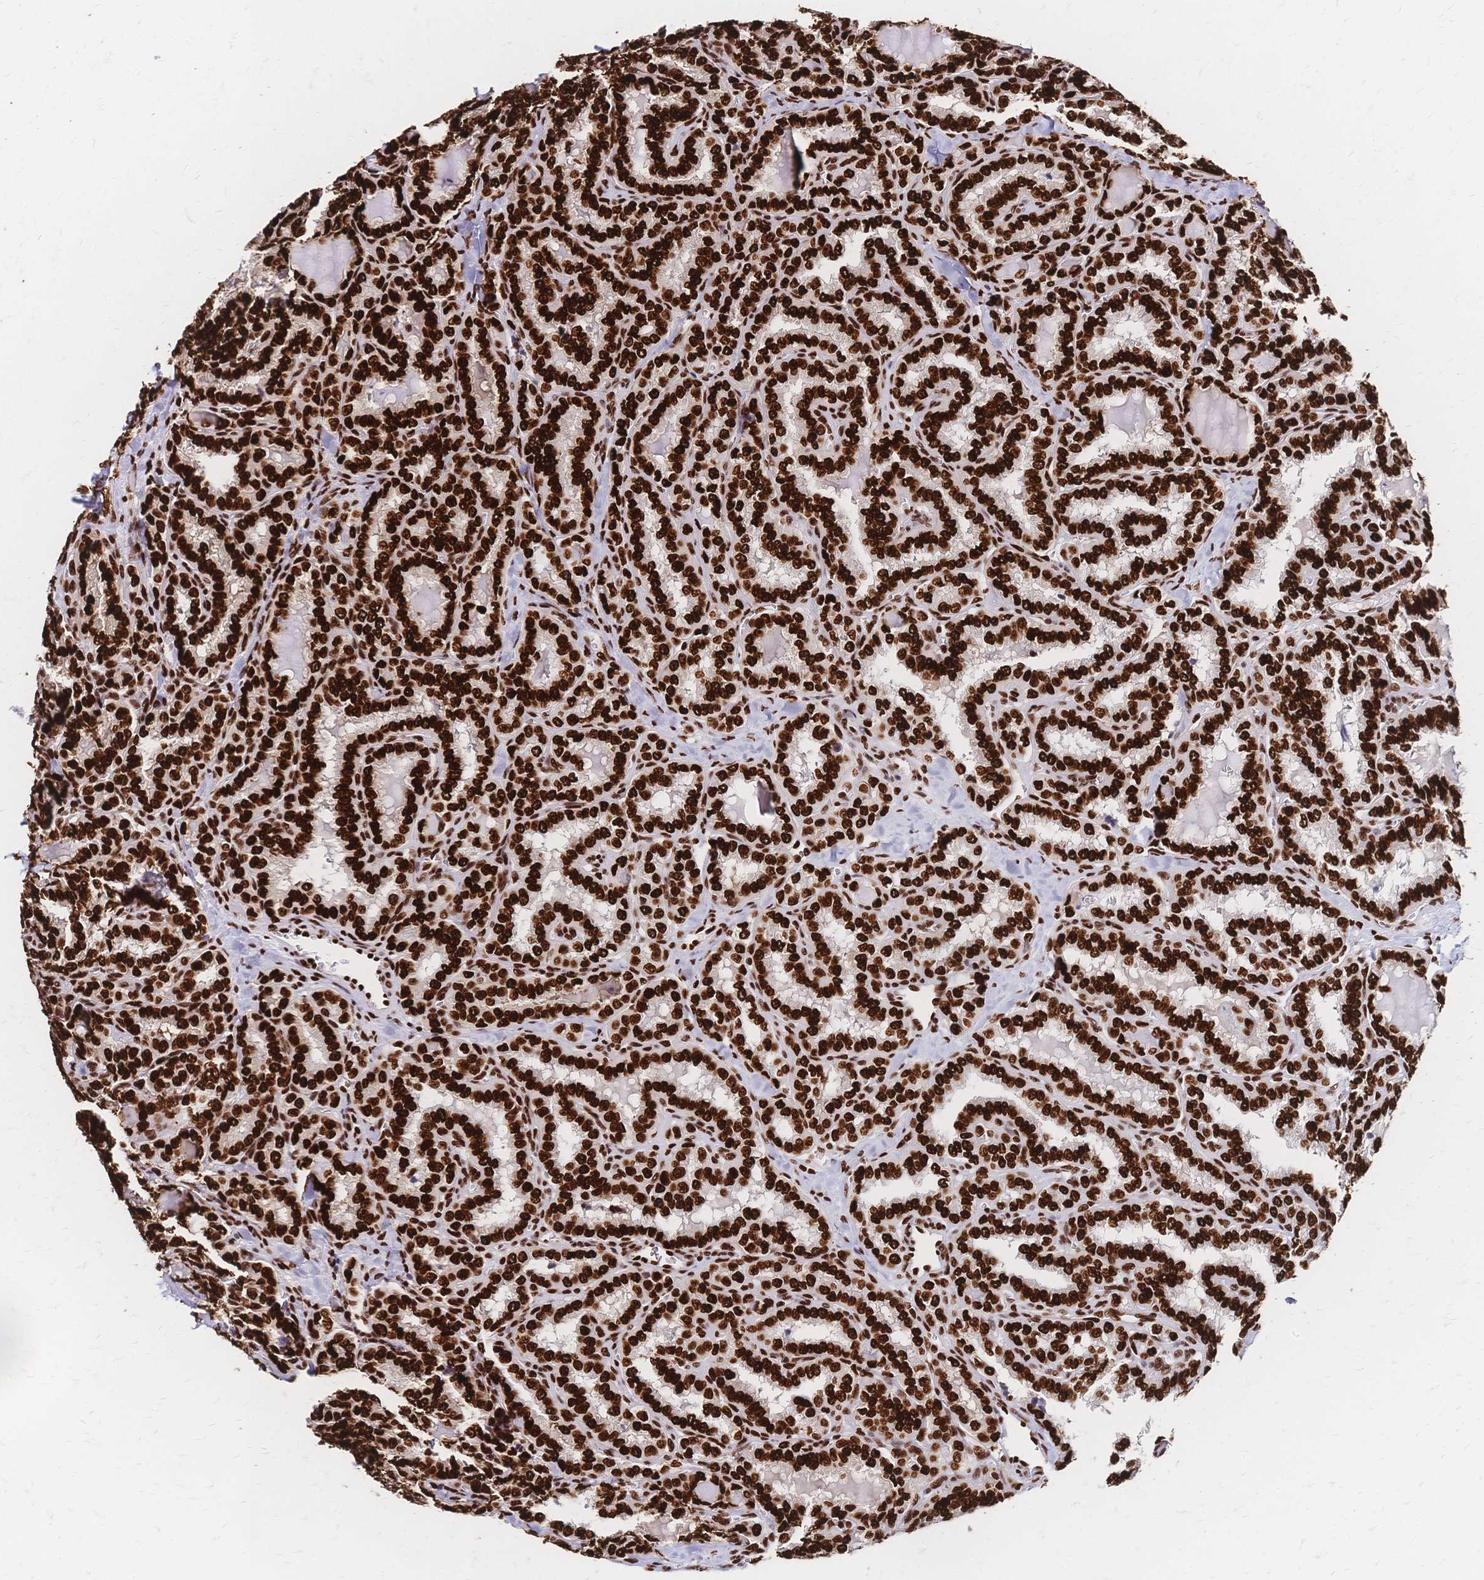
{"staining": {"intensity": "strong", "quantity": ">75%", "location": "nuclear"}, "tissue": "thyroid cancer", "cell_type": "Tumor cells", "image_type": "cancer", "snomed": [{"axis": "morphology", "description": "Papillary adenocarcinoma, NOS"}, {"axis": "topography", "description": "Thyroid gland"}], "caption": "Immunohistochemistry (IHC) histopathology image of human papillary adenocarcinoma (thyroid) stained for a protein (brown), which shows high levels of strong nuclear positivity in about >75% of tumor cells.", "gene": "HDGF", "patient": {"sex": "female", "age": 30}}